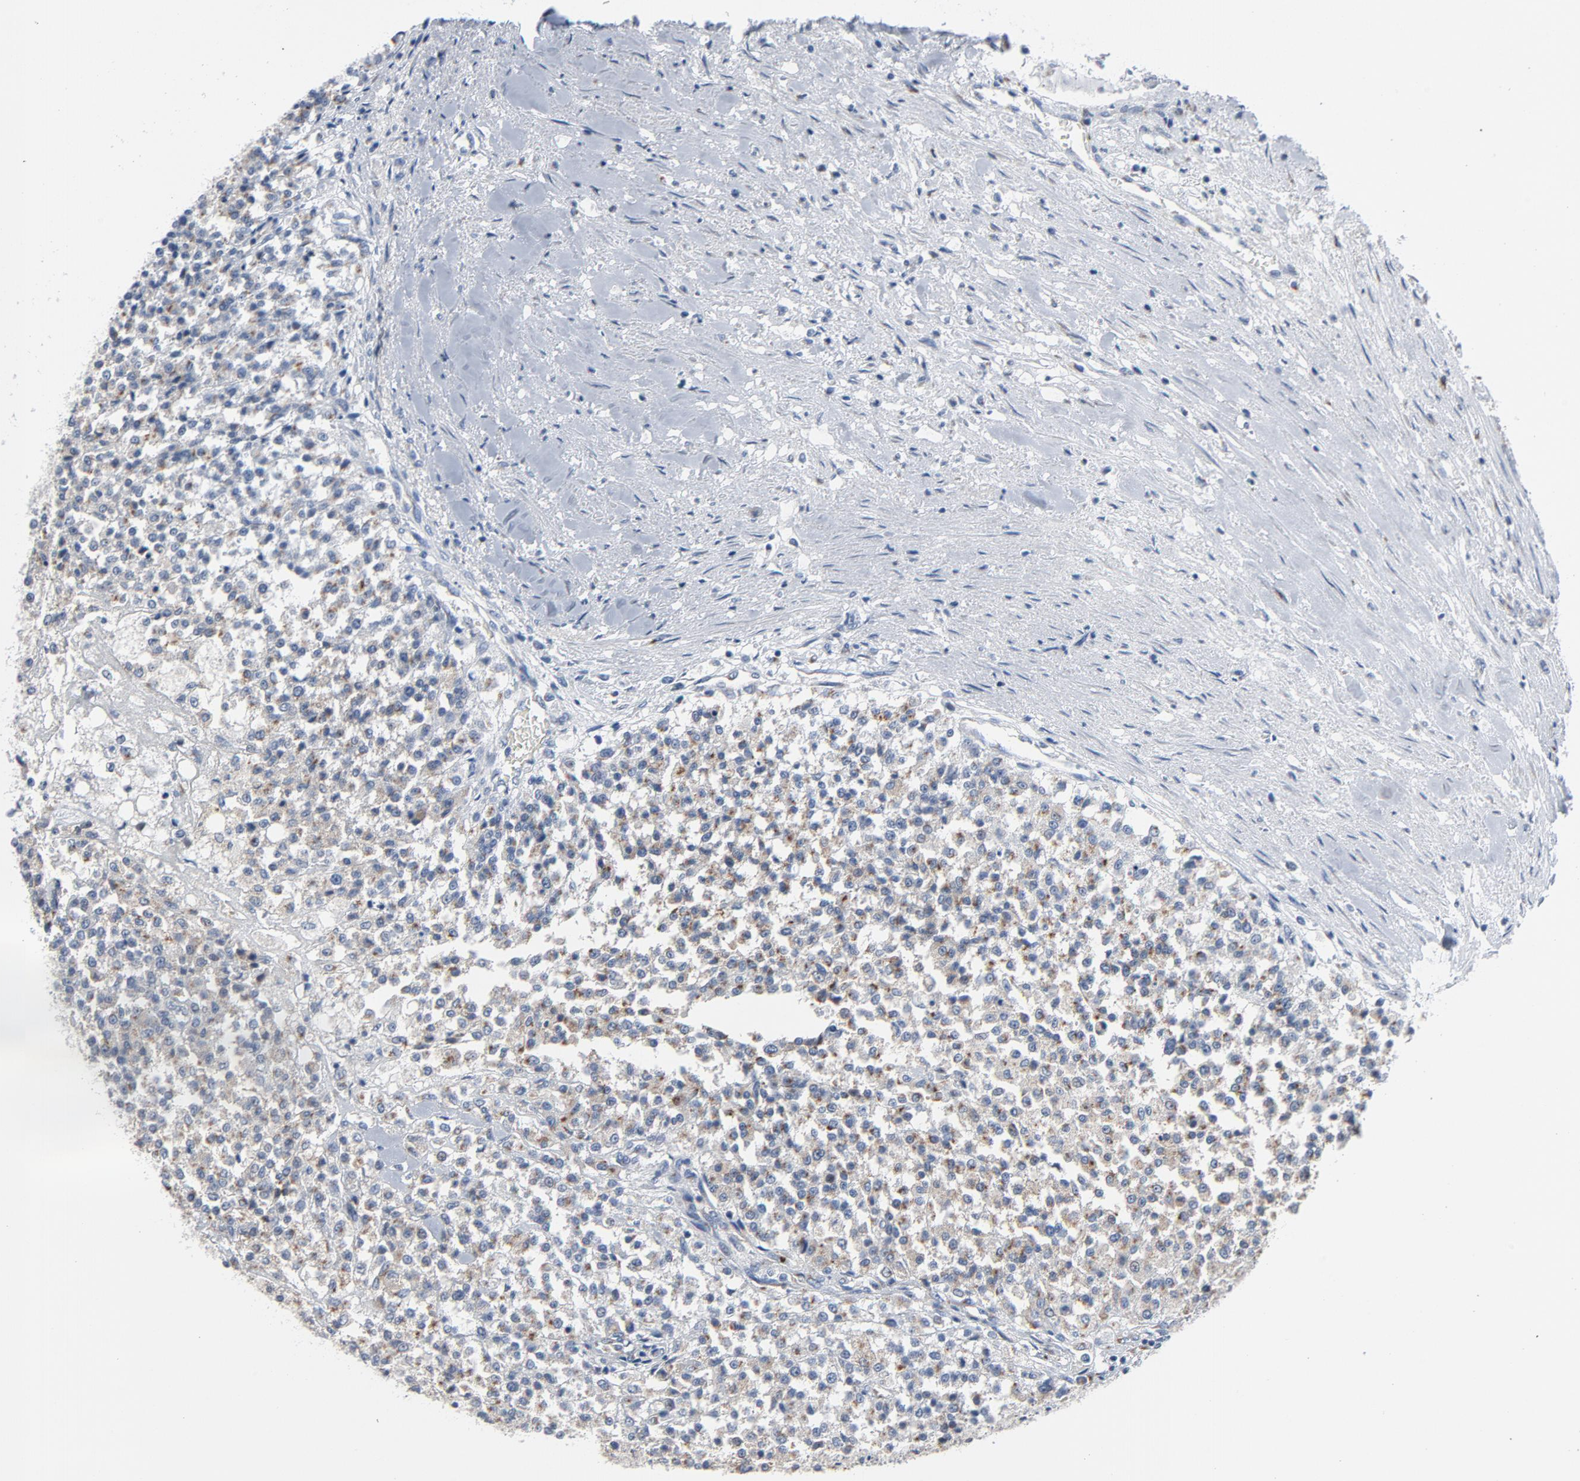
{"staining": {"intensity": "moderate", "quantity": "25%-75%", "location": "cytoplasmic/membranous"}, "tissue": "testis cancer", "cell_type": "Tumor cells", "image_type": "cancer", "snomed": [{"axis": "morphology", "description": "Seminoma, NOS"}, {"axis": "topography", "description": "Testis"}], "caption": "Testis cancer (seminoma) was stained to show a protein in brown. There is medium levels of moderate cytoplasmic/membranous staining in about 25%-75% of tumor cells.", "gene": "YIPF6", "patient": {"sex": "male", "age": 59}}